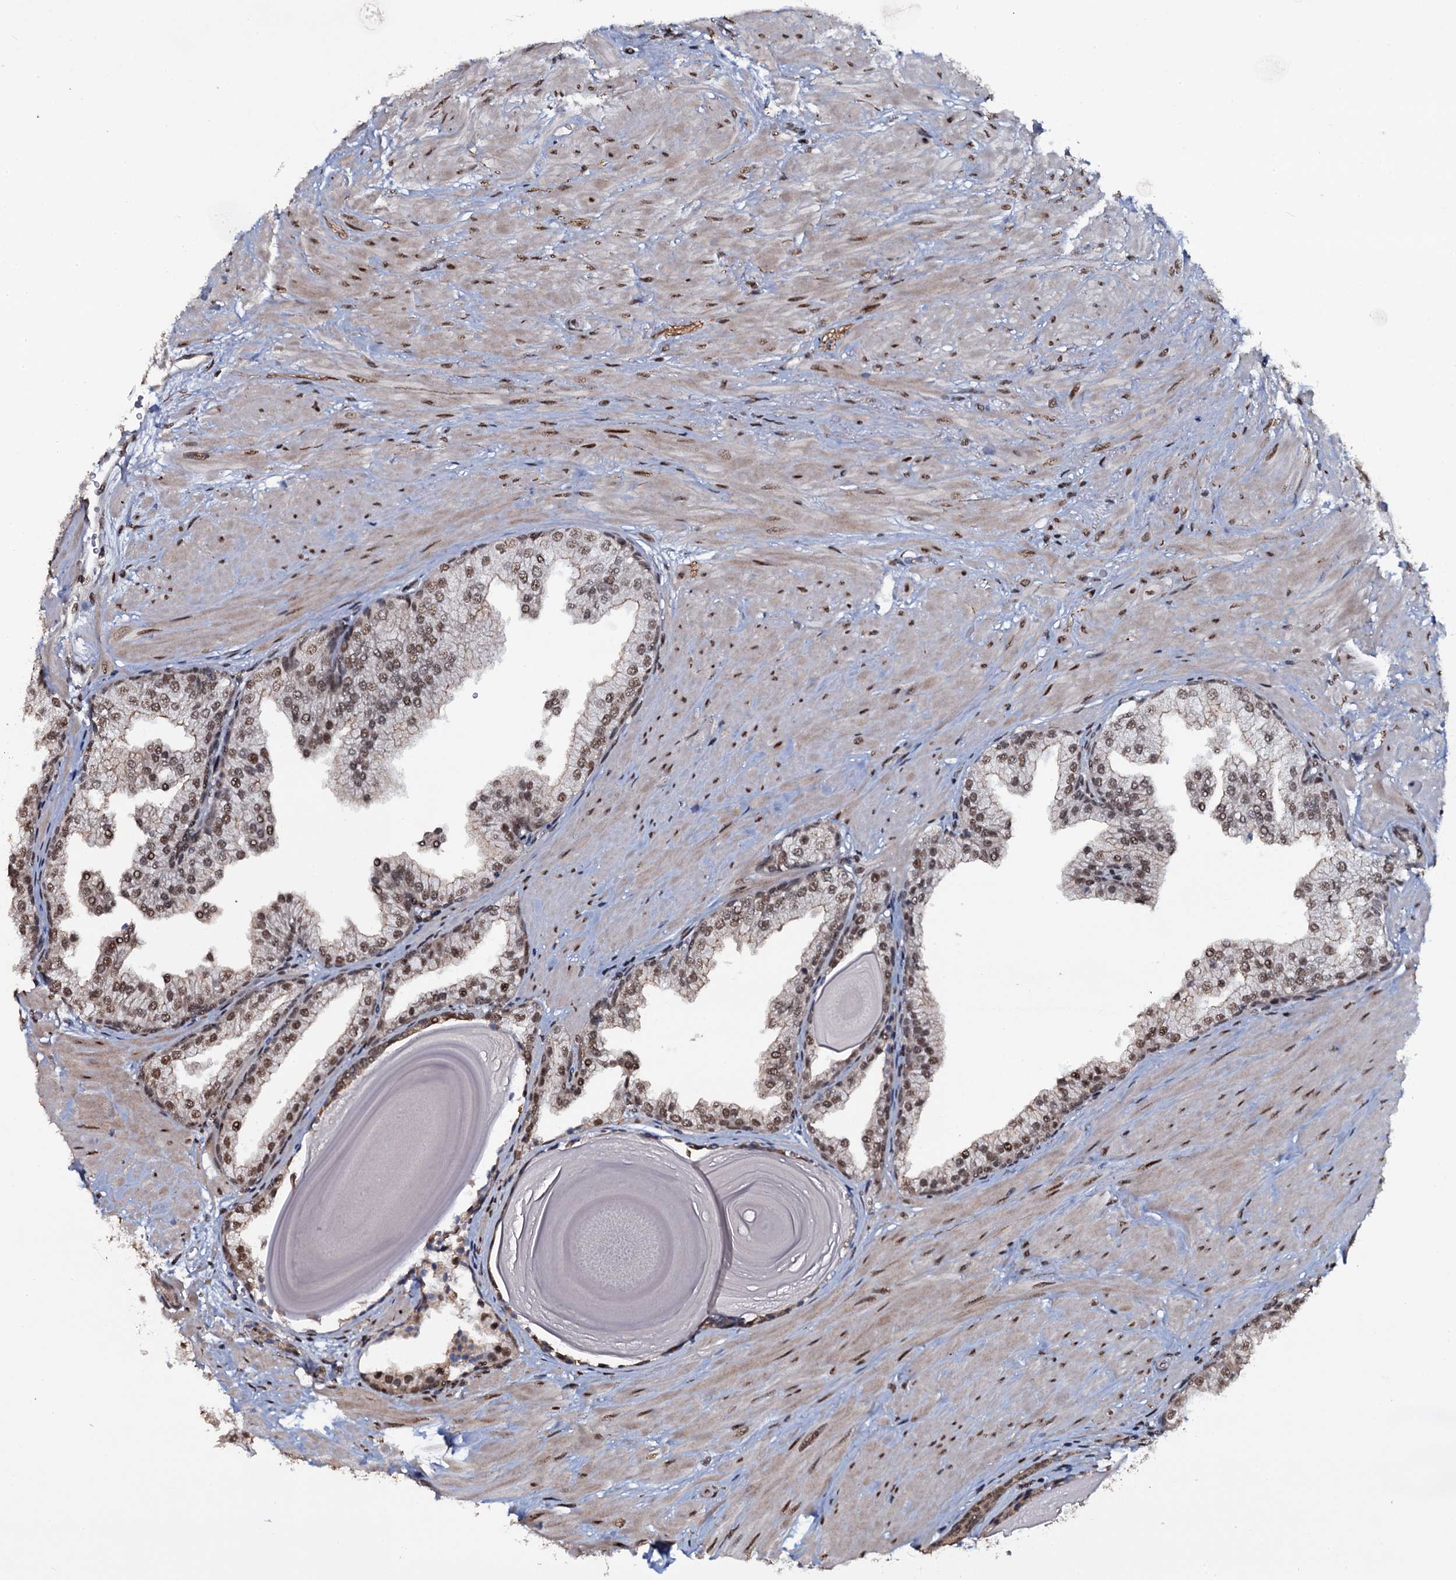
{"staining": {"intensity": "moderate", "quantity": ">75%", "location": "nuclear"}, "tissue": "prostate", "cell_type": "Glandular cells", "image_type": "normal", "snomed": [{"axis": "morphology", "description": "Normal tissue, NOS"}, {"axis": "topography", "description": "Prostate"}], "caption": "Protein staining of unremarkable prostate reveals moderate nuclear positivity in approximately >75% of glandular cells. Nuclei are stained in blue.", "gene": "SH2D4B", "patient": {"sex": "male", "age": 48}}